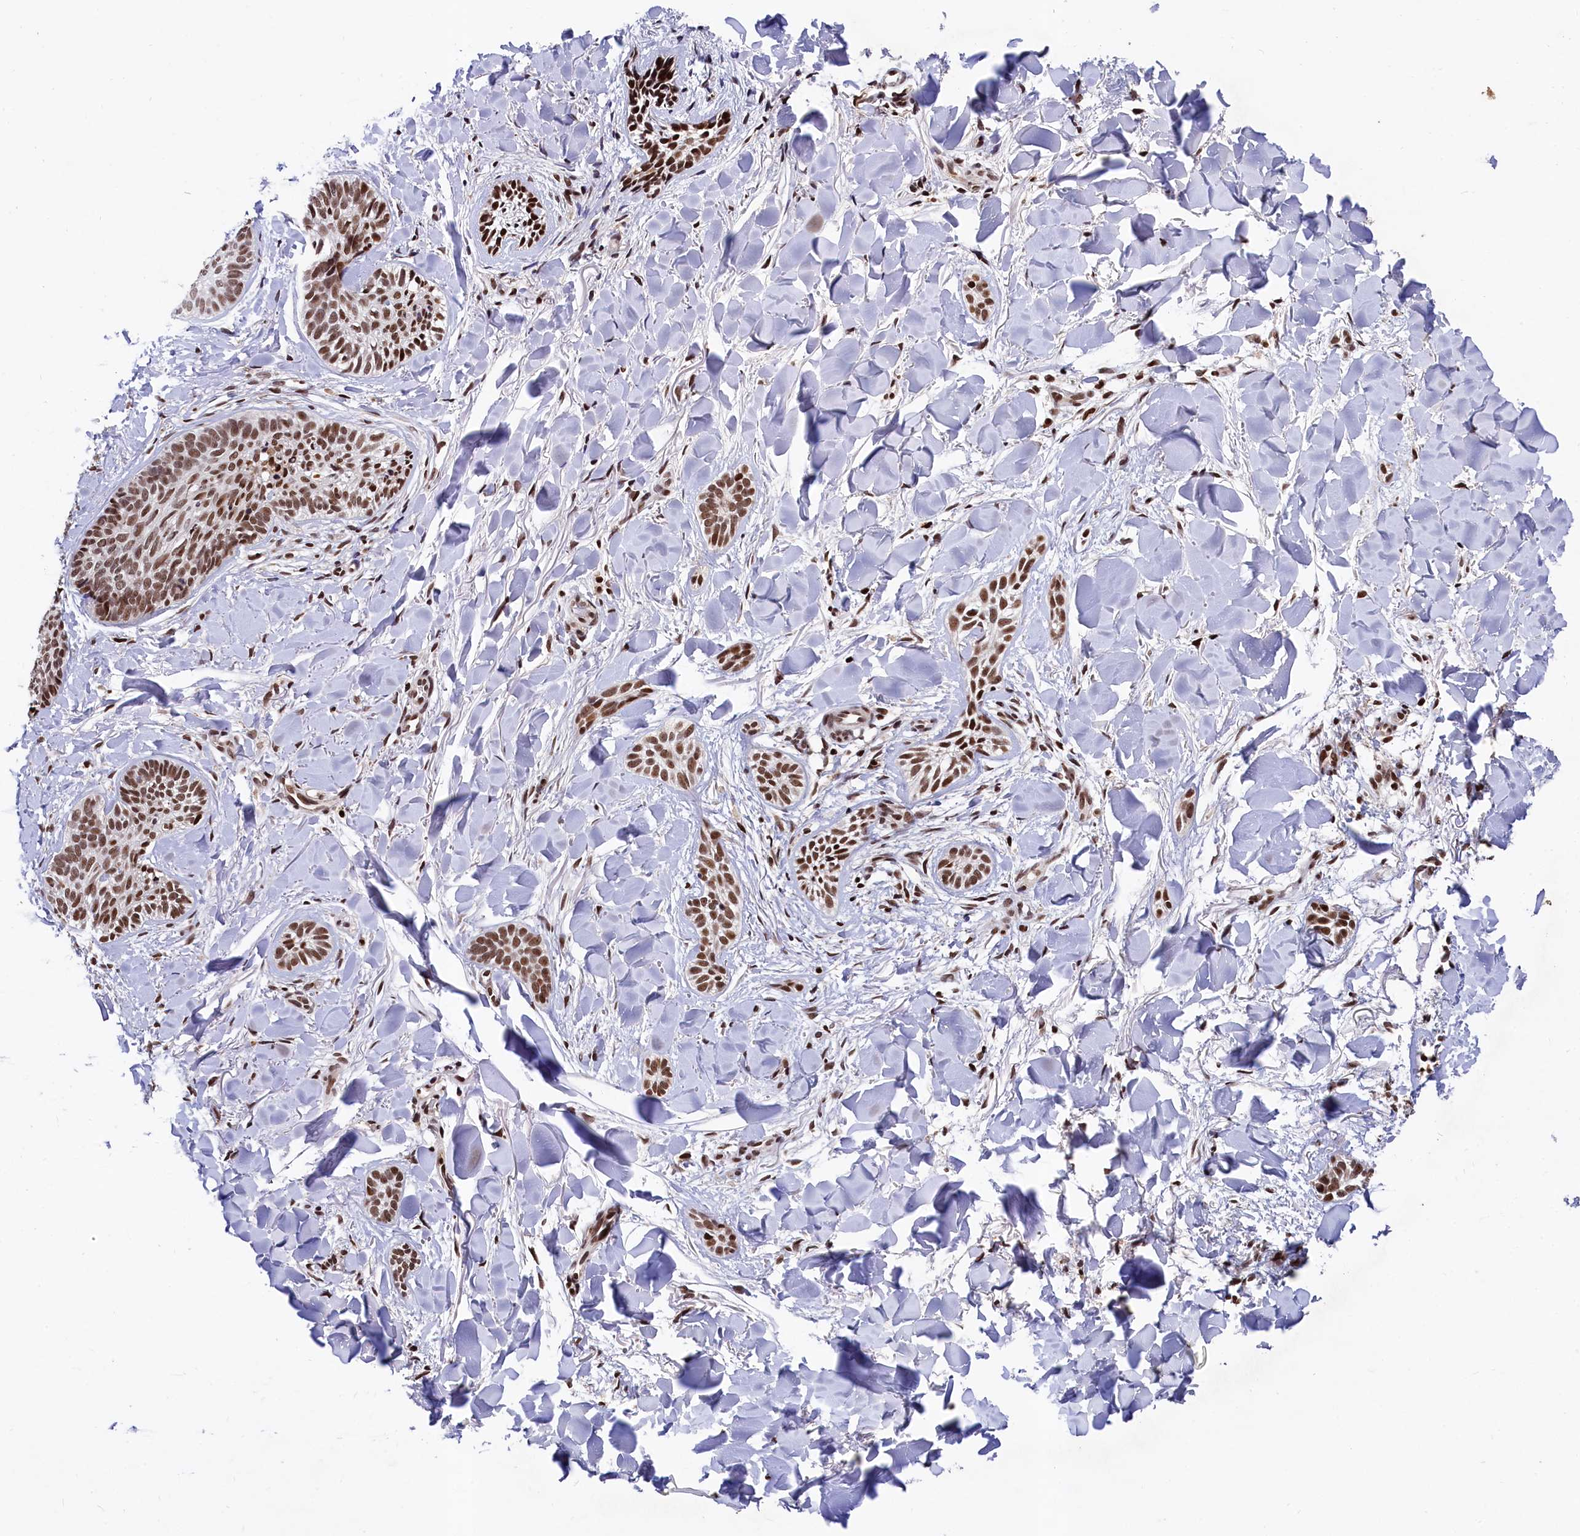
{"staining": {"intensity": "moderate", "quantity": ">75%", "location": "nuclear"}, "tissue": "skin cancer", "cell_type": "Tumor cells", "image_type": "cancer", "snomed": [{"axis": "morphology", "description": "Basal cell carcinoma"}, {"axis": "topography", "description": "Skin"}], "caption": "A brown stain shows moderate nuclear positivity of a protein in skin cancer (basal cell carcinoma) tumor cells. (Brightfield microscopy of DAB IHC at high magnification).", "gene": "FAM217B", "patient": {"sex": "female", "age": 59}}